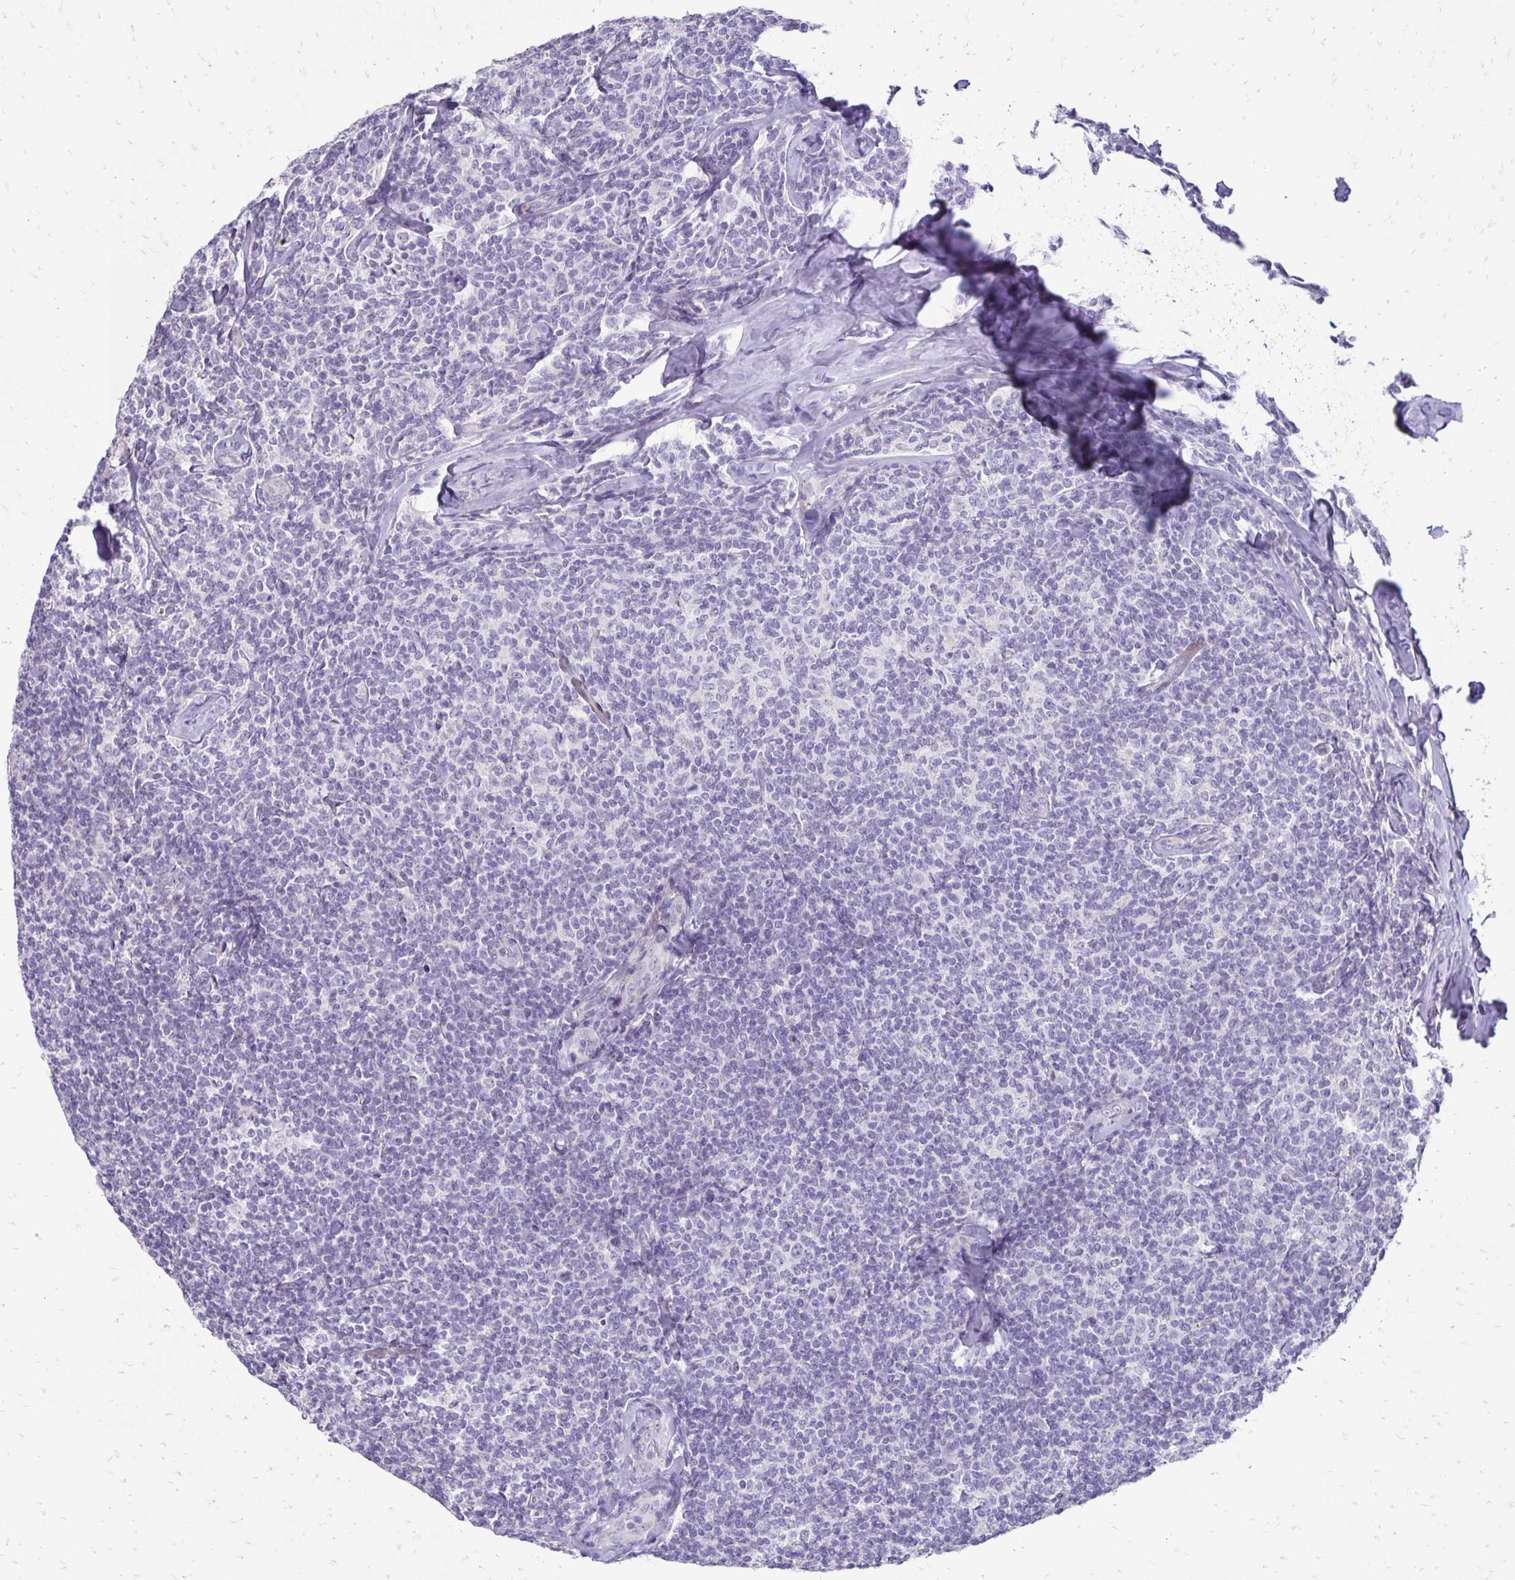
{"staining": {"intensity": "negative", "quantity": "none", "location": "none"}, "tissue": "lymphoma", "cell_type": "Tumor cells", "image_type": "cancer", "snomed": [{"axis": "morphology", "description": "Malignant lymphoma, non-Hodgkin's type, Low grade"}, {"axis": "topography", "description": "Lymph node"}], "caption": "High magnification brightfield microscopy of malignant lymphoma, non-Hodgkin's type (low-grade) stained with DAB (brown) and counterstained with hematoxylin (blue): tumor cells show no significant expression.", "gene": "GAS2", "patient": {"sex": "female", "age": 56}}